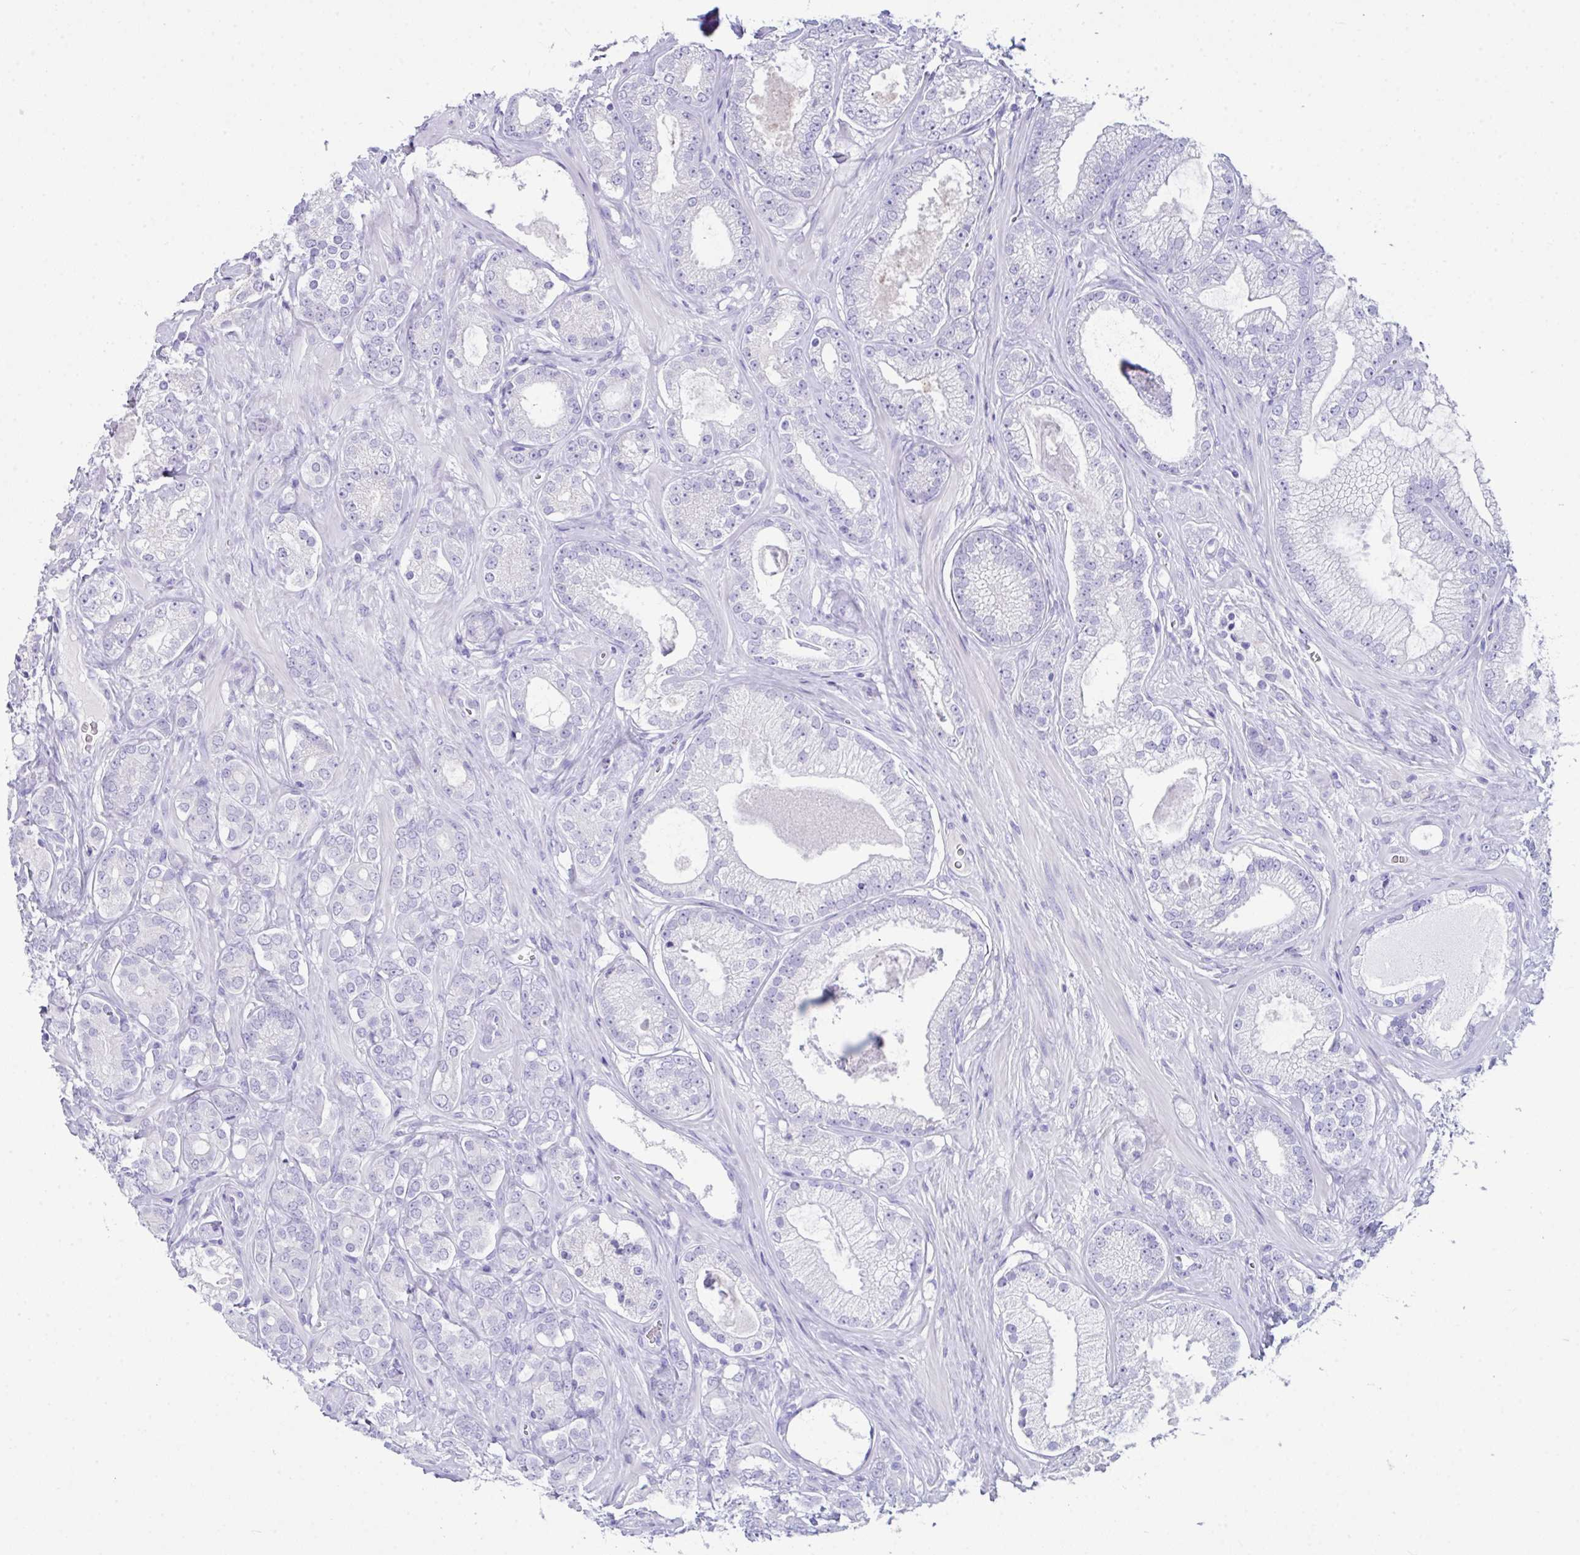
{"staining": {"intensity": "negative", "quantity": "none", "location": "none"}, "tissue": "prostate cancer", "cell_type": "Tumor cells", "image_type": "cancer", "snomed": [{"axis": "morphology", "description": "Adenocarcinoma, High grade"}, {"axis": "topography", "description": "Prostate"}], "caption": "Tumor cells show no significant protein expression in prostate cancer.", "gene": "LGALS4", "patient": {"sex": "male", "age": 66}}